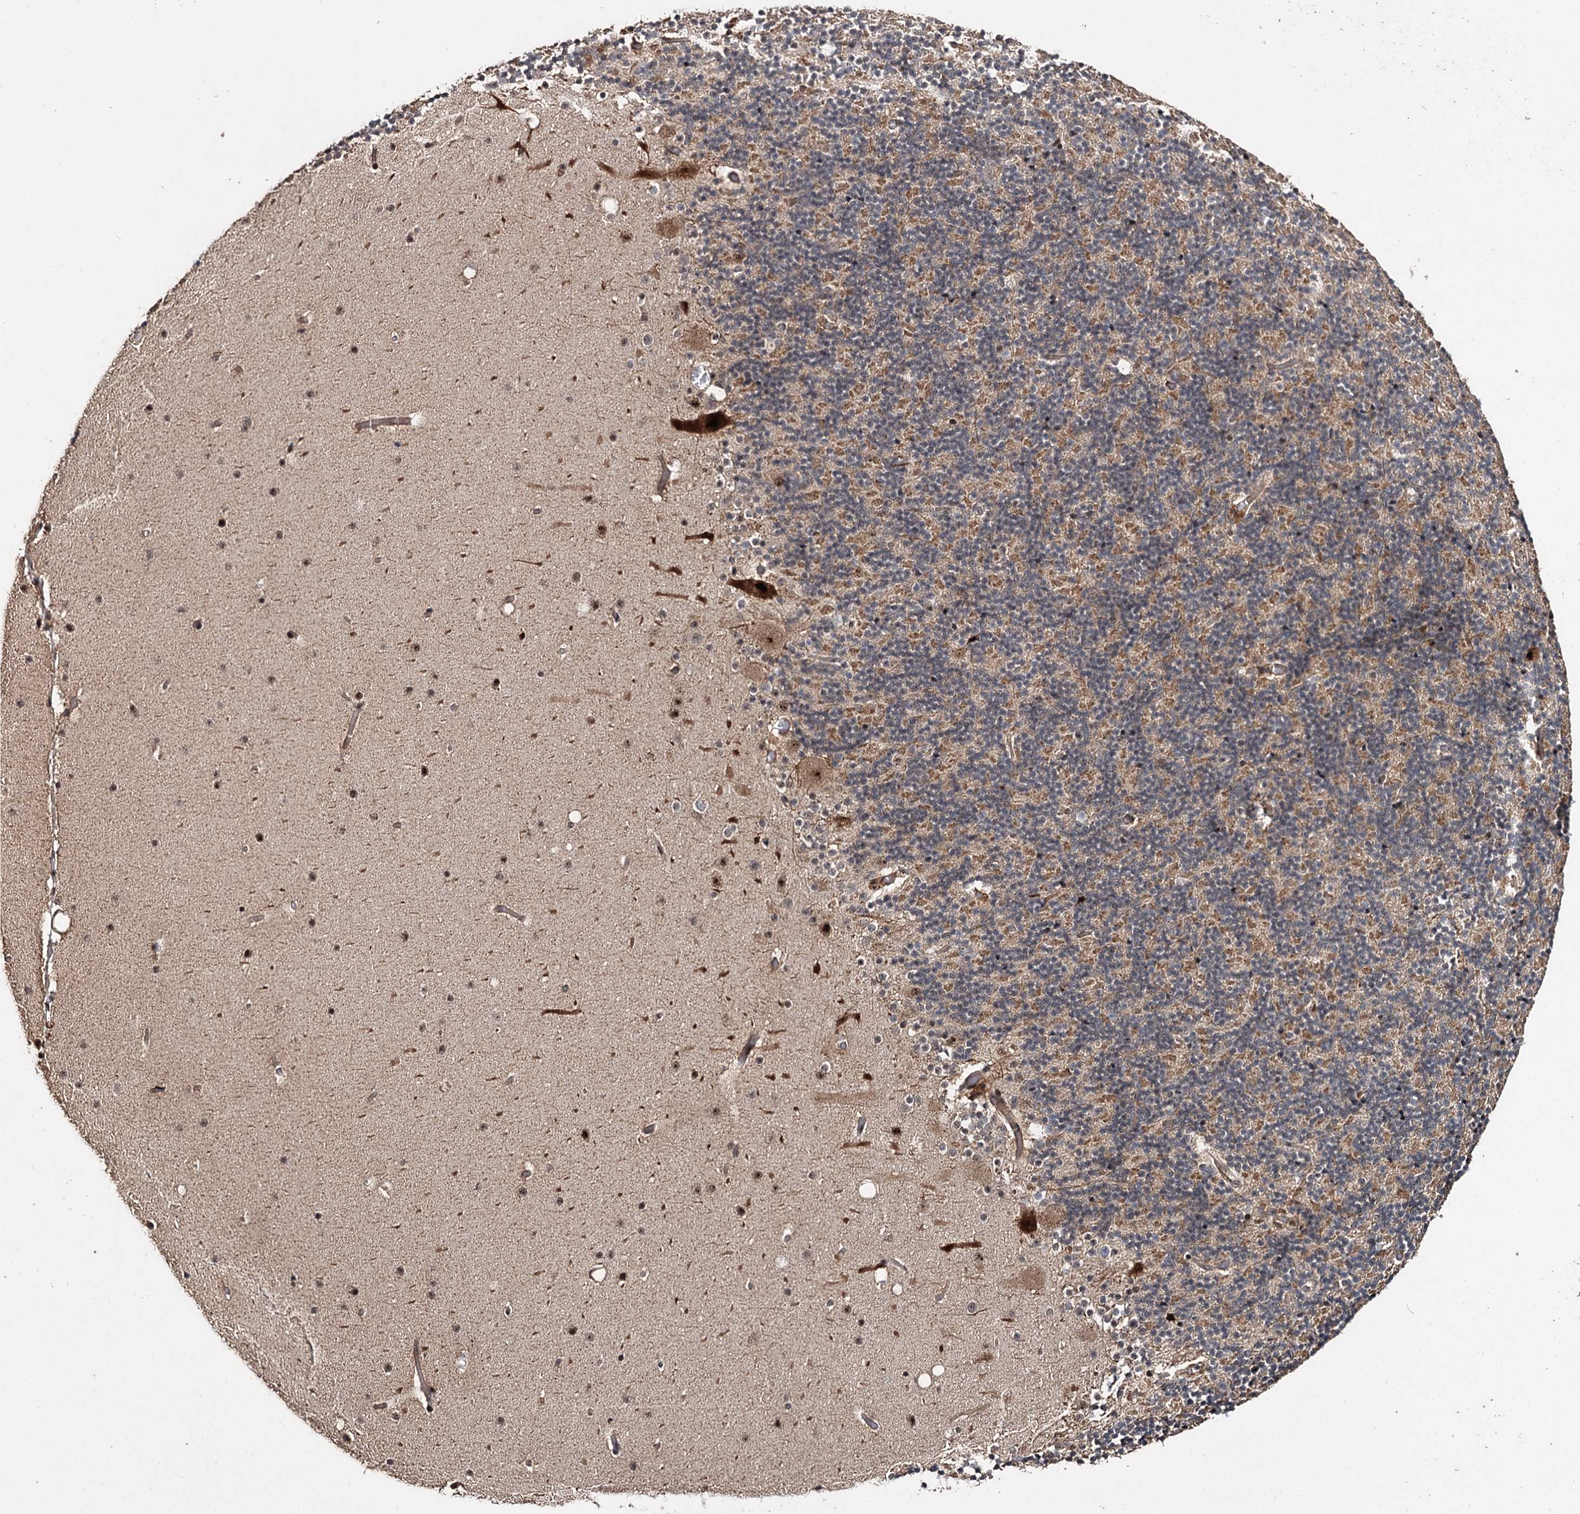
{"staining": {"intensity": "moderate", "quantity": "<25%", "location": "cytoplasmic/membranous,nuclear"}, "tissue": "cerebellum", "cell_type": "Cells in granular layer", "image_type": "normal", "snomed": [{"axis": "morphology", "description": "Normal tissue, NOS"}, {"axis": "topography", "description": "Cerebellum"}], "caption": "IHC photomicrograph of unremarkable cerebellum stained for a protein (brown), which exhibits low levels of moderate cytoplasmic/membranous,nuclear staining in about <25% of cells in granular layer.", "gene": "MKNK2", "patient": {"sex": "male", "age": 57}}